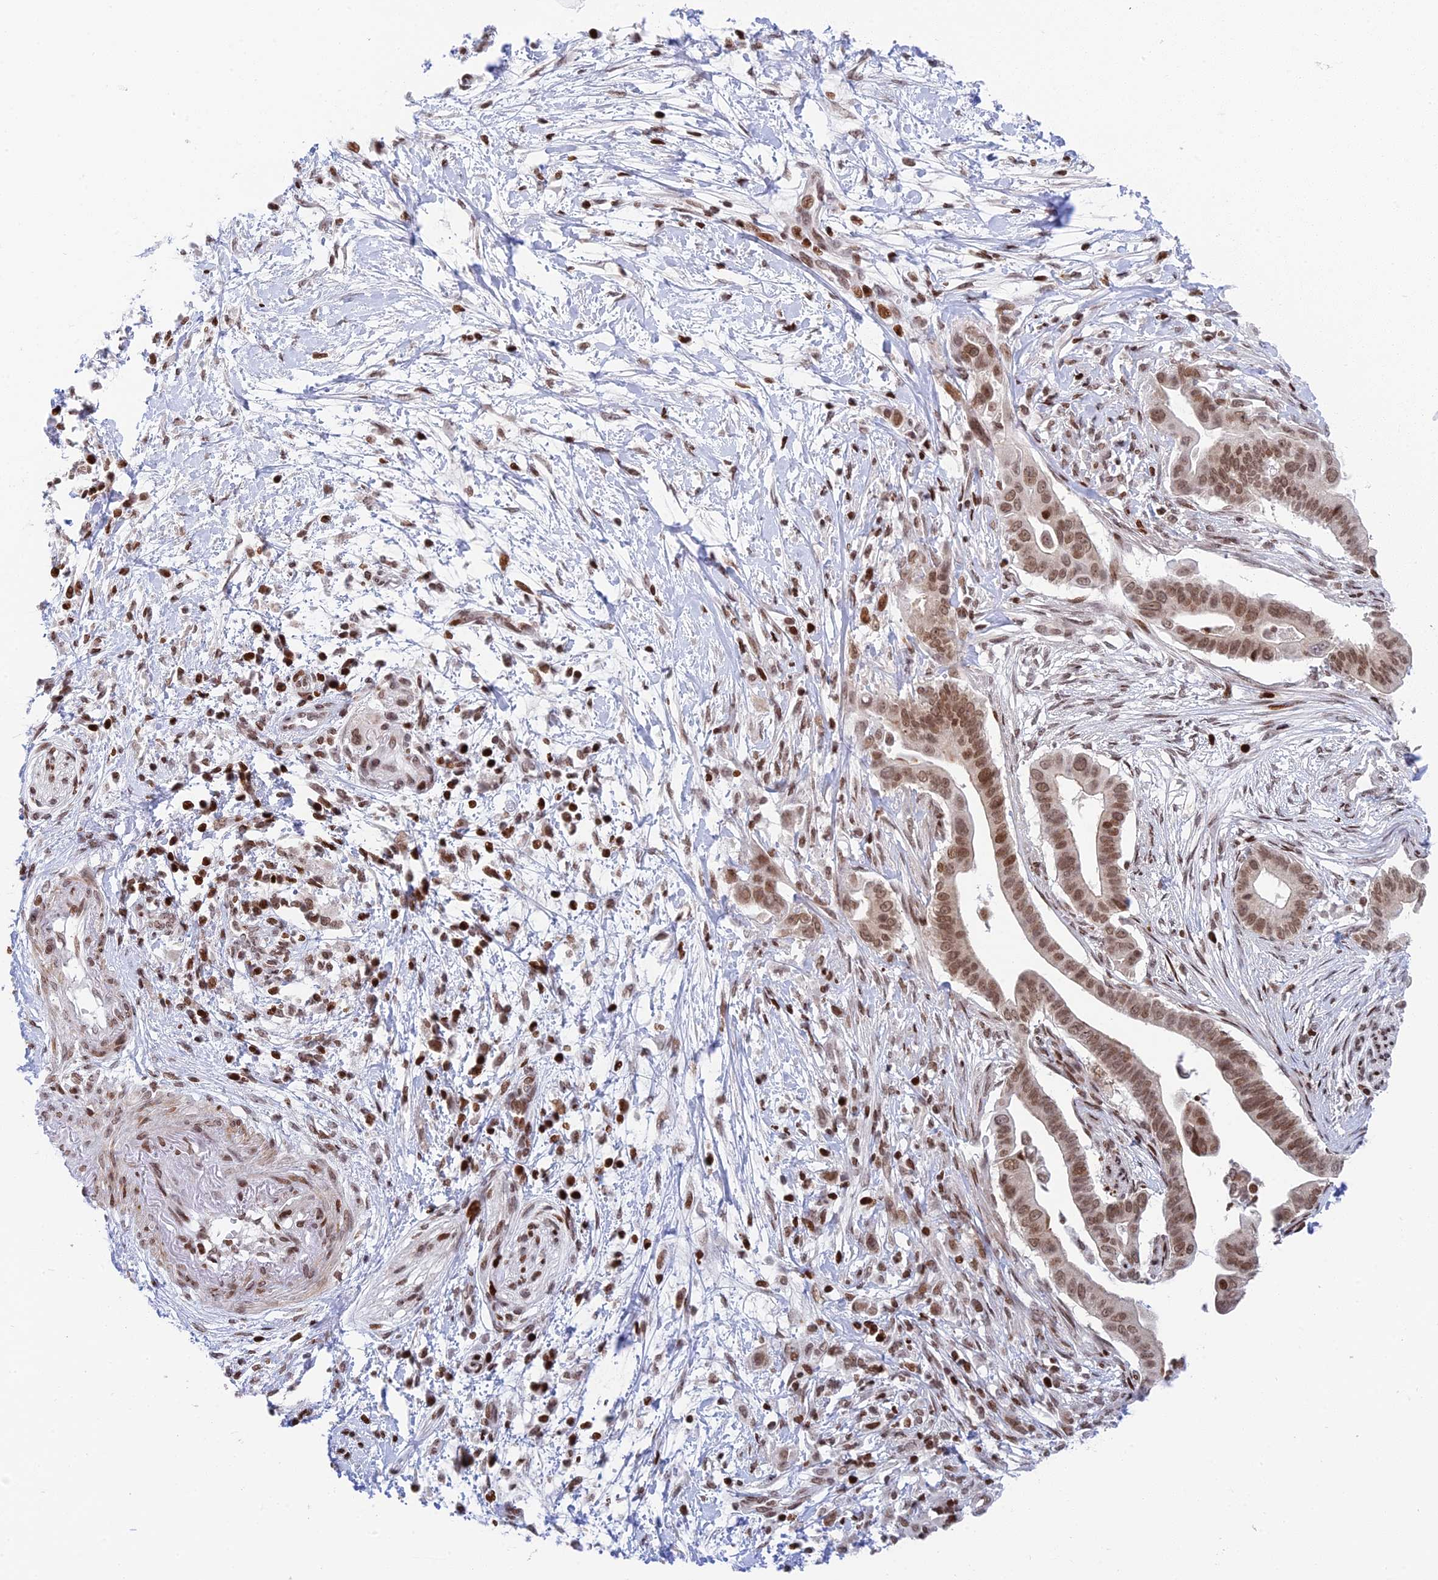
{"staining": {"intensity": "moderate", "quantity": ">75%", "location": "nuclear"}, "tissue": "pancreatic cancer", "cell_type": "Tumor cells", "image_type": "cancer", "snomed": [{"axis": "morphology", "description": "Adenocarcinoma, NOS"}, {"axis": "topography", "description": "Pancreas"}], "caption": "Approximately >75% of tumor cells in human adenocarcinoma (pancreatic) exhibit moderate nuclear protein positivity as visualized by brown immunohistochemical staining.", "gene": "RPAP1", "patient": {"sex": "male", "age": 68}}